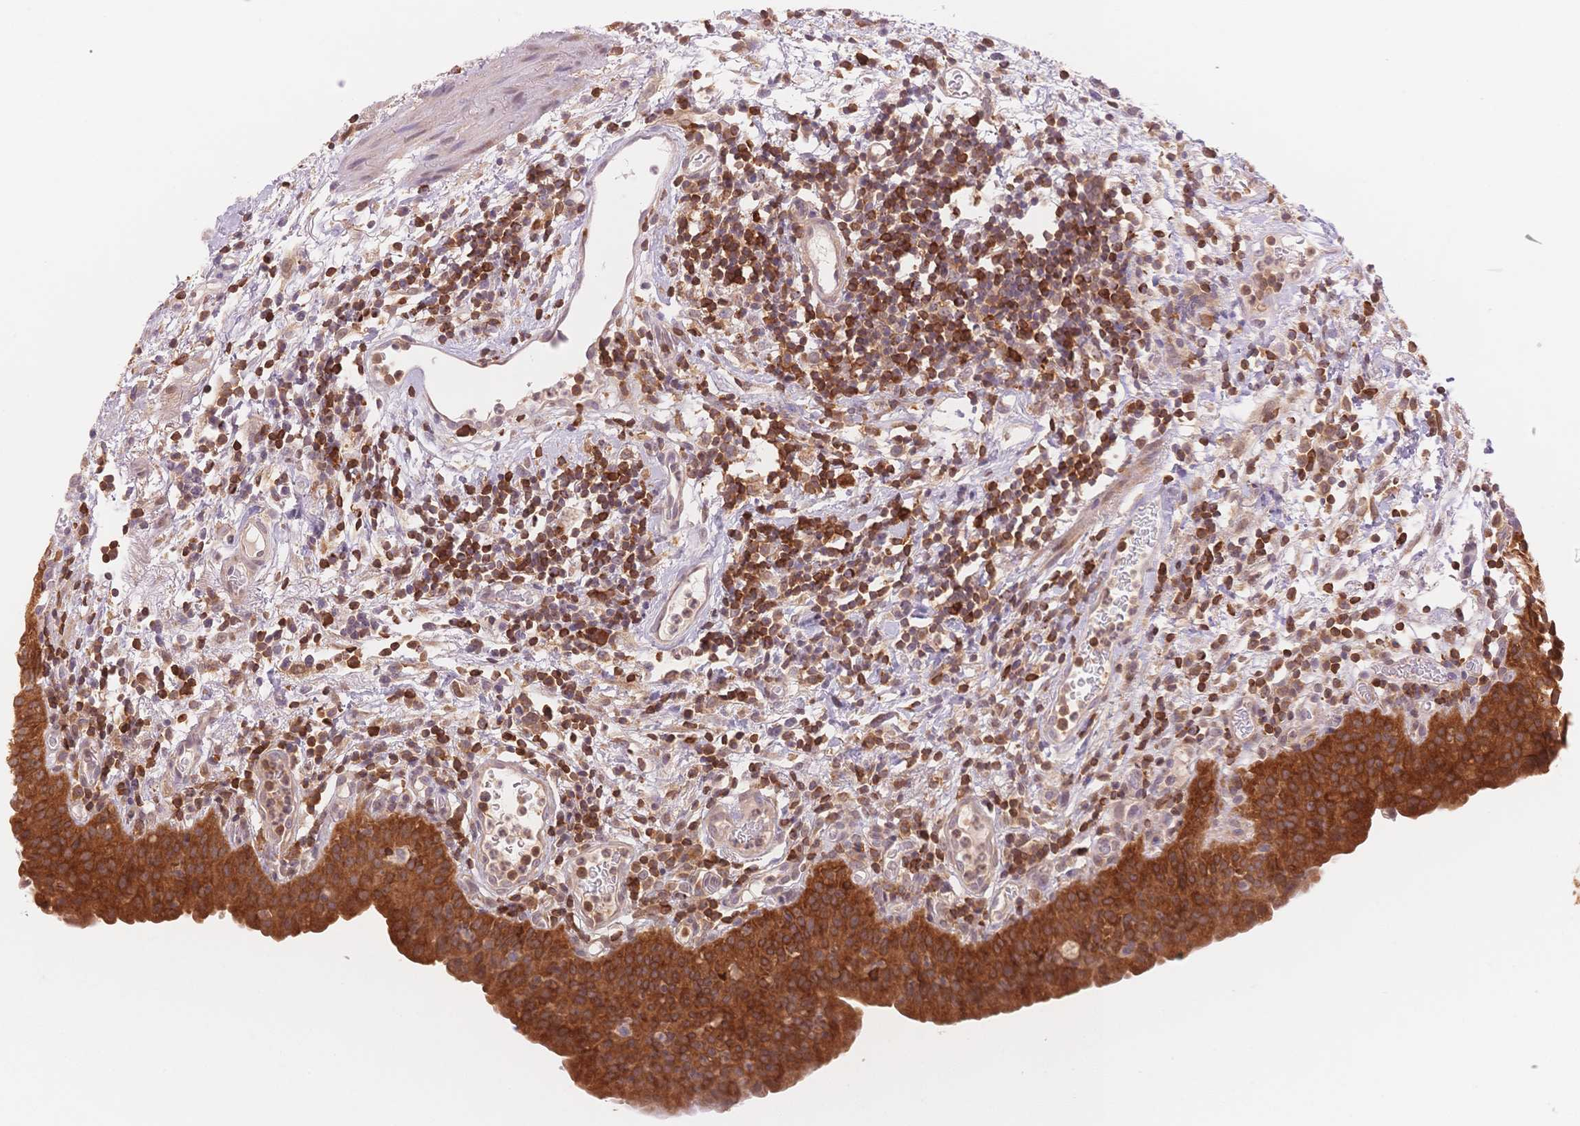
{"staining": {"intensity": "strong", "quantity": ">75%", "location": "cytoplasmic/membranous"}, "tissue": "urinary bladder", "cell_type": "Urothelial cells", "image_type": "normal", "snomed": [{"axis": "morphology", "description": "Normal tissue, NOS"}, {"axis": "morphology", "description": "Inflammation, NOS"}, {"axis": "topography", "description": "Urinary bladder"}], "caption": "Immunohistochemical staining of unremarkable human urinary bladder exhibits >75% levels of strong cytoplasmic/membranous protein expression in about >75% of urothelial cells. (DAB IHC, brown staining for protein, blue staining for nuclei).", "gene": "STK39", "patient": {"sex": "male", "age": 57}}